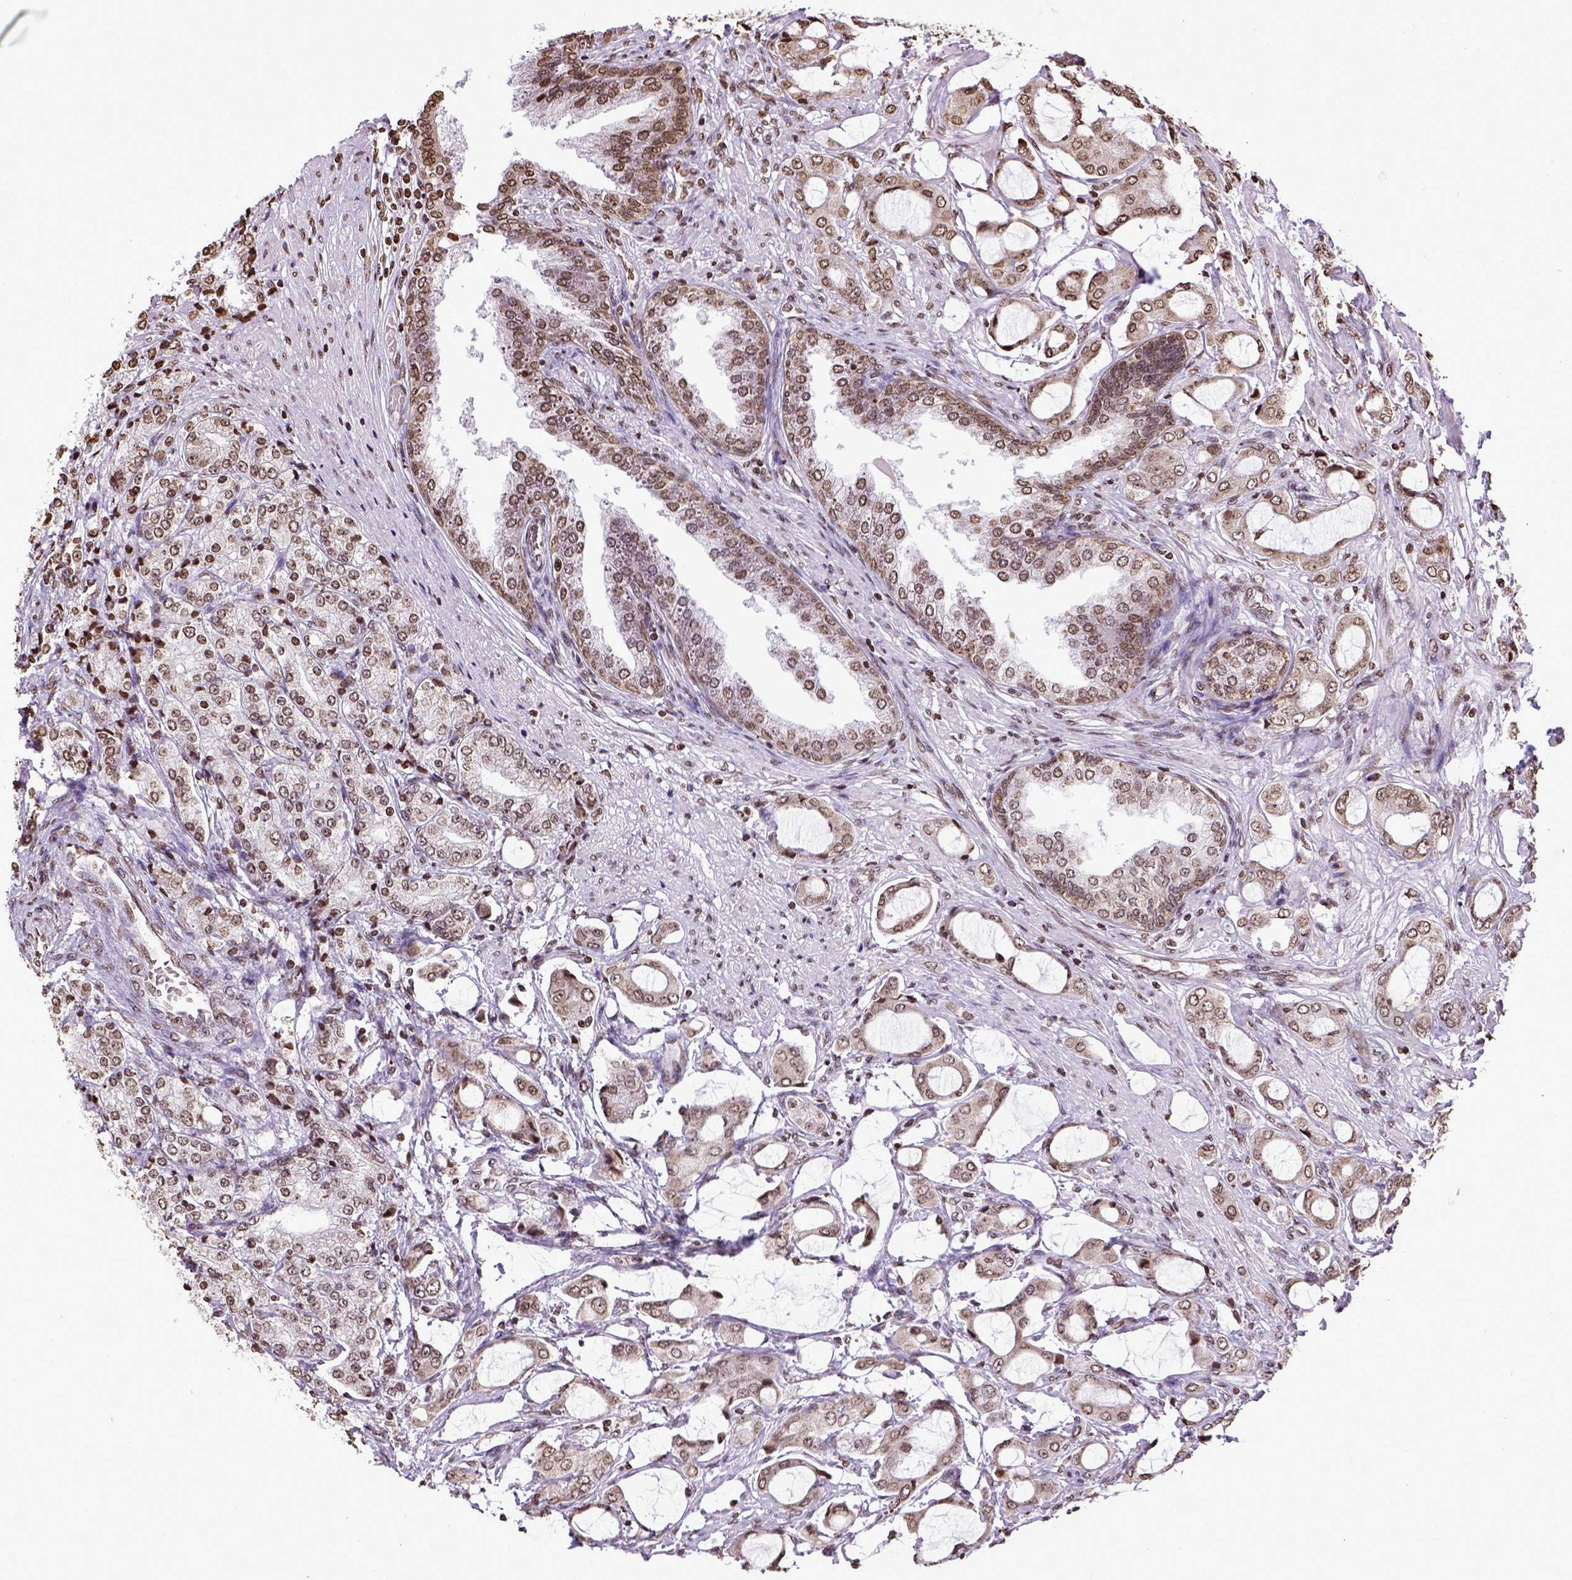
{"staining": {"intensity": "moderate", "quantity": ">75%", "location": "nuclear"}, "tissue": "prostate cancer", "cell_type": "Tumor cells", "image_type": "cancer", "snomed": [{"axis": "morphology", "description": "Adenocarcinoma, NOS"}, {"axis": "topography", "description": "Prostate"}], "caption": "Tumor cells exhibit moderate nuclear staining in approximately >75% of cells in prostate cancer. (IHC, brightfield microscopy, high magnification).", "gene": "ZNF75D", "patient": {"sex": "male", "age": 63}}